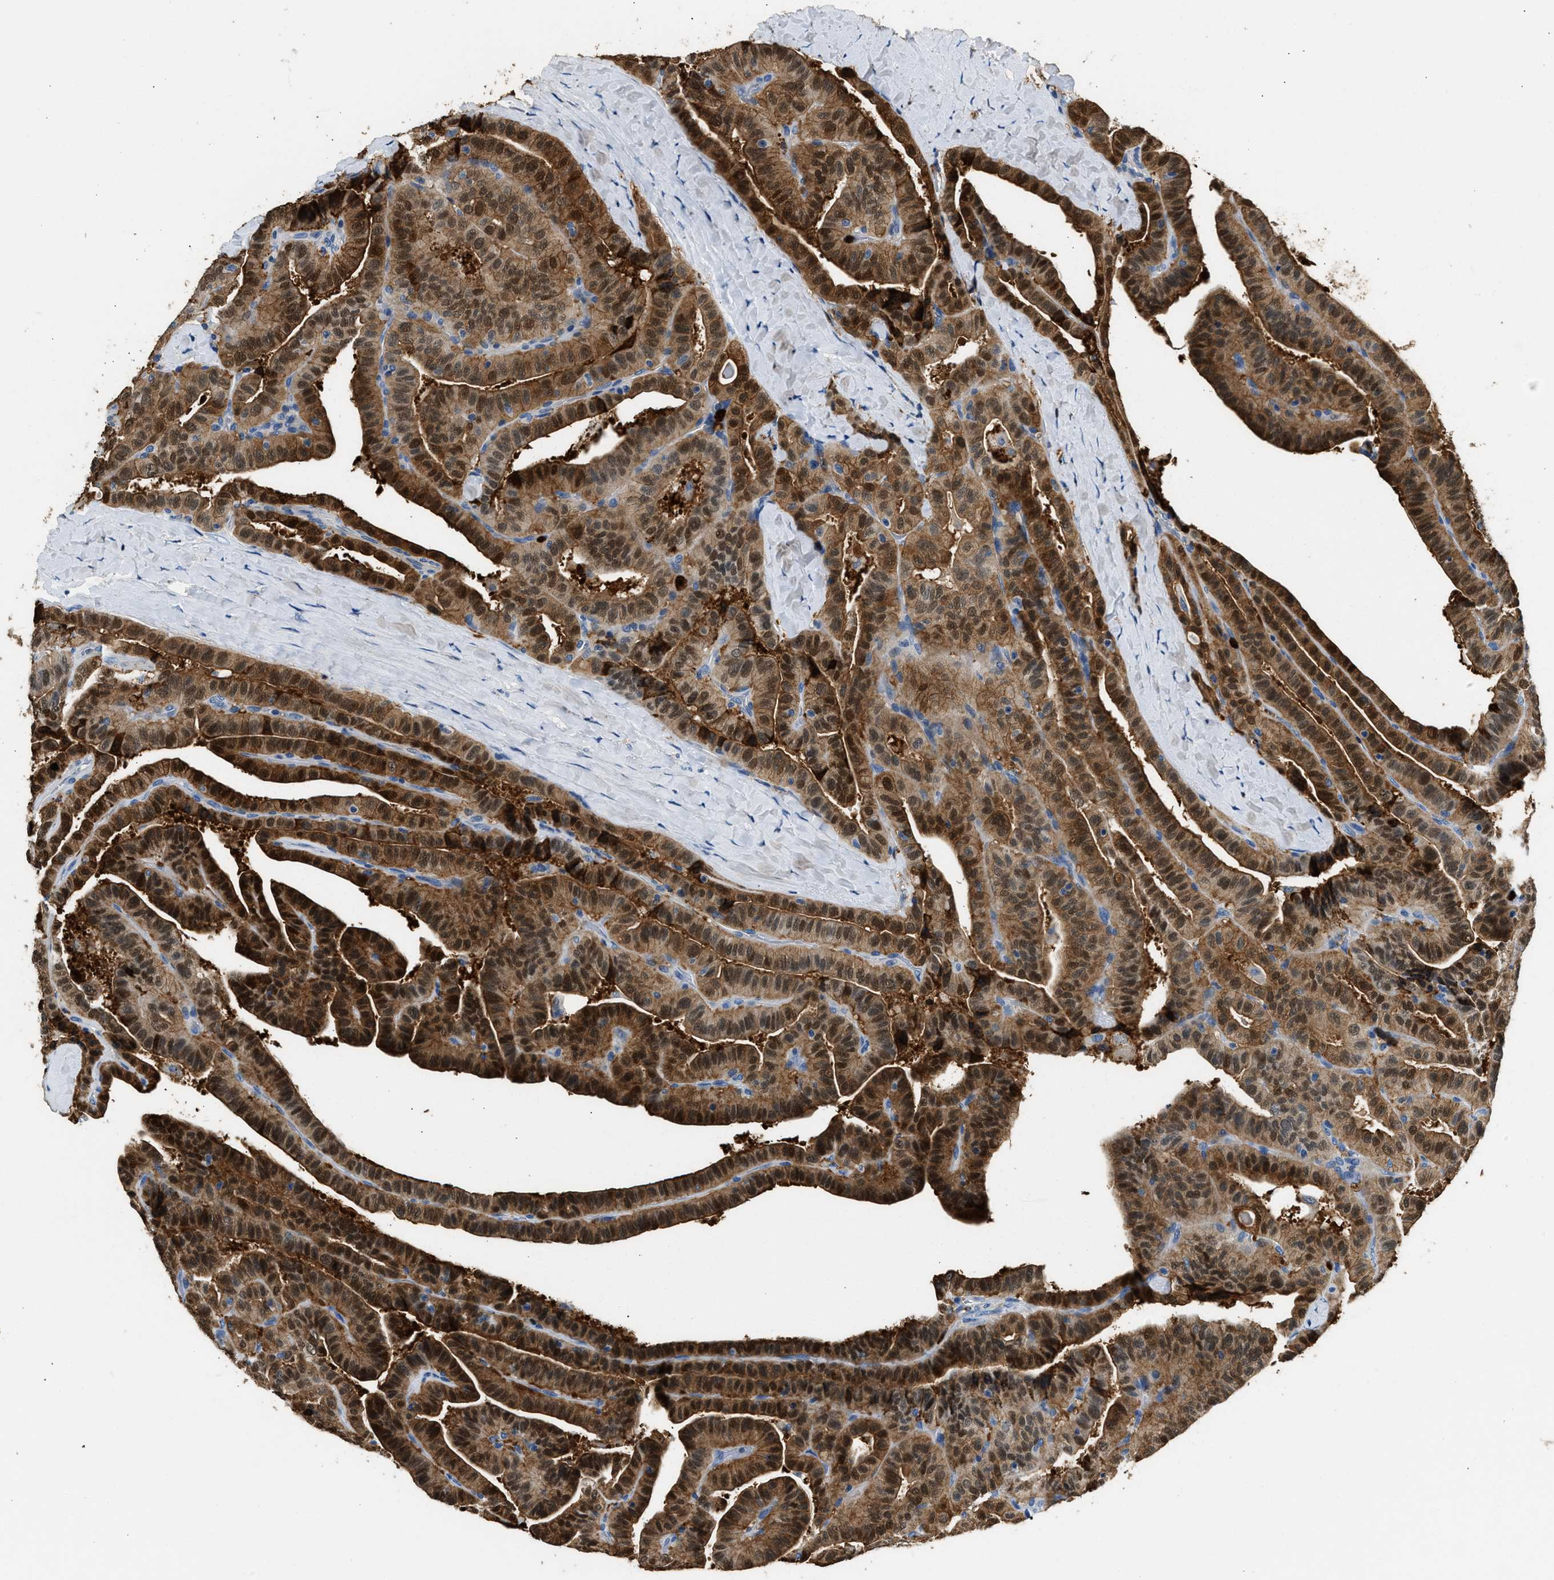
{"staining": {"intensity": "strong", "quantity": ">75%", "location": "cytoplasmic/membranous,nuclear"}, "tissue": "thyroid cancer", "cell_type": "Tumor cells", "image_type": "cancer", "snomed": [{"axis": "morphology", "description": "Papillary adenocarcinoma, NOS"}, {"axis": "topography", "description": "Thyroid gland"}], "caption": "Strong cytoplasmic/membranous and nuclear protein staining is seen in about >75% of tumor cells in thyroid cancer.", "gene": "ANXA3", "patient": {"sex": "male", "age": 77}}